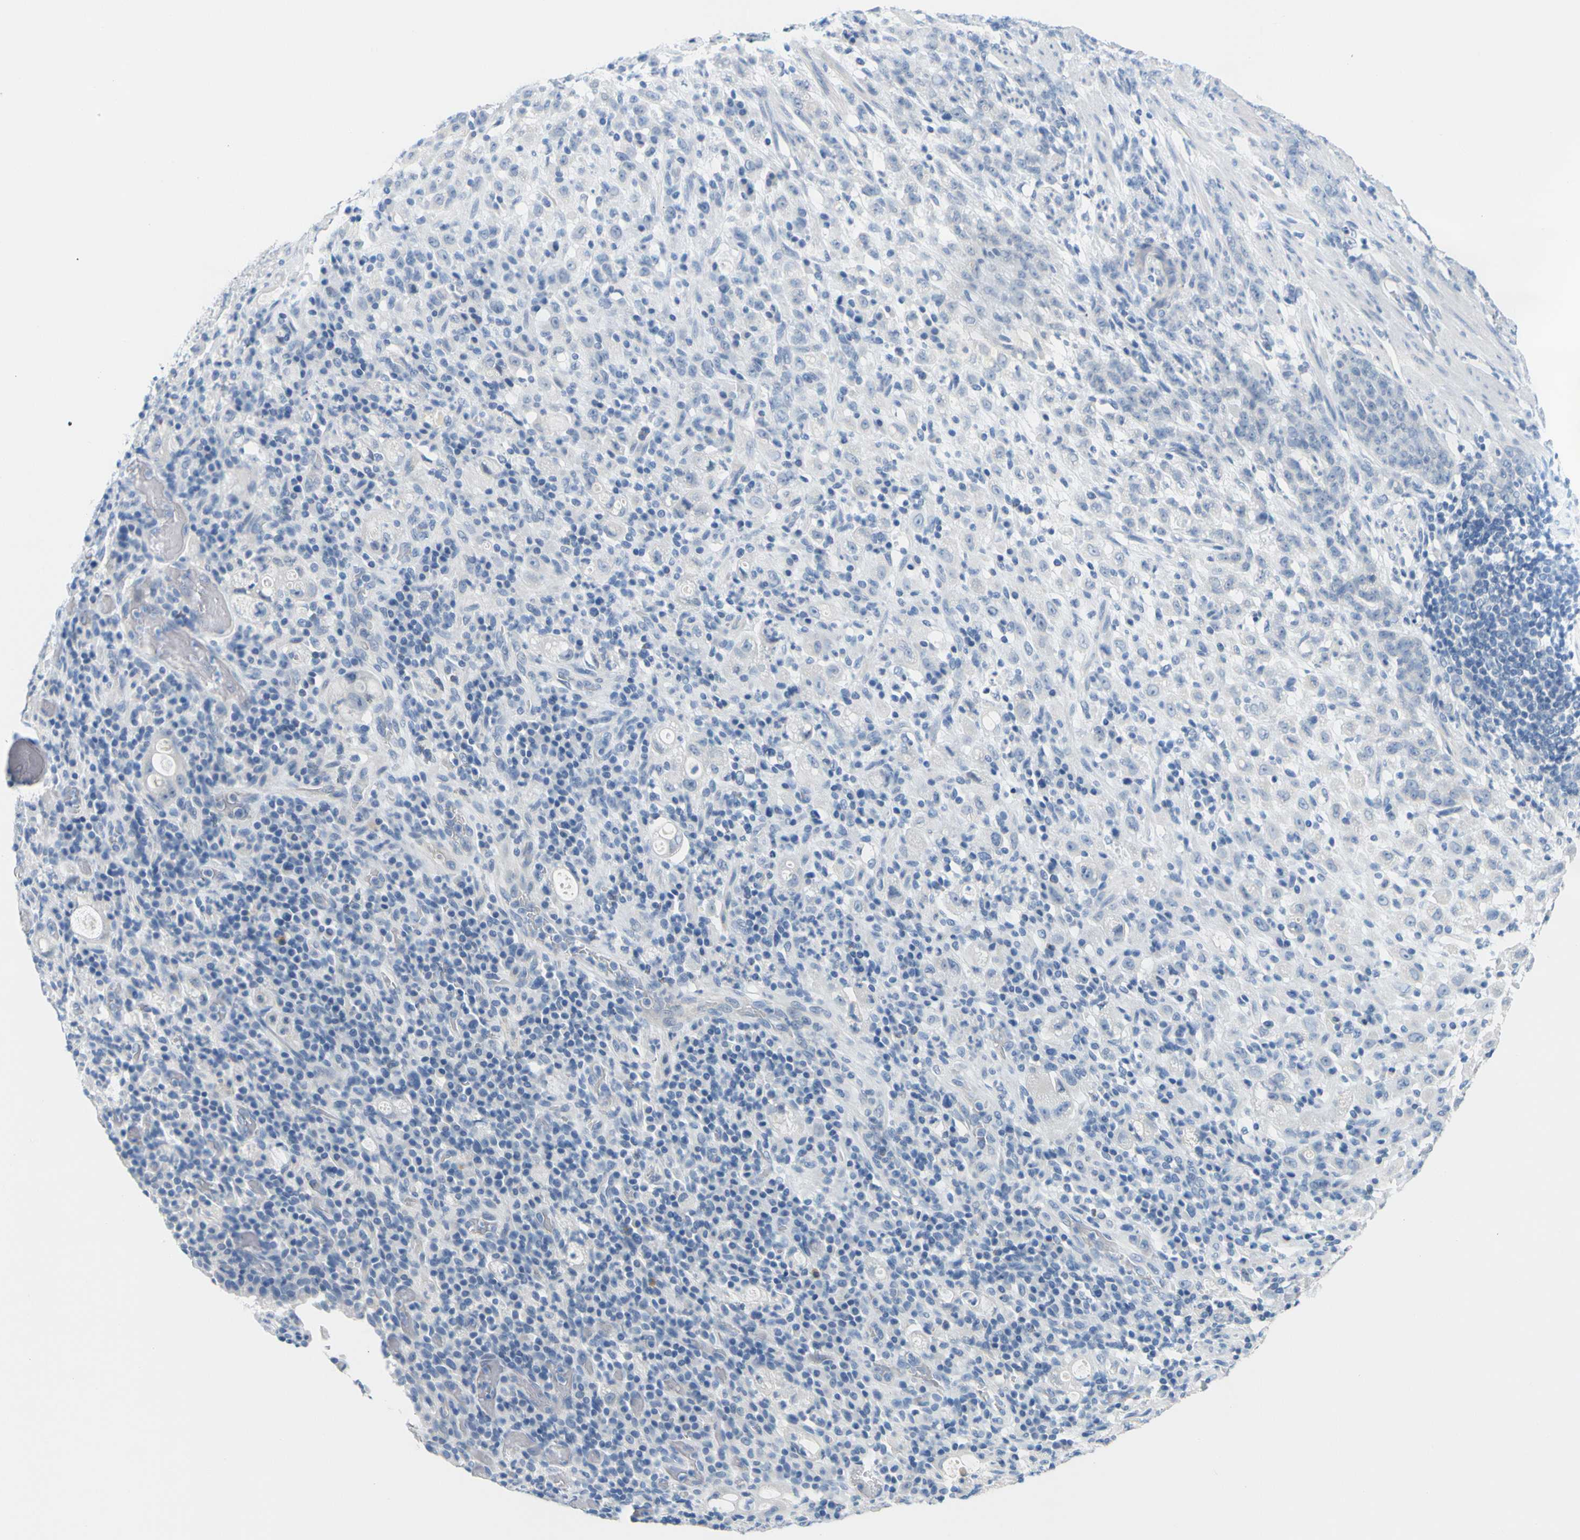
{"staining": {"intensity": "negative", "quantity": "none", "location": "none"}, "tissue": "stomach cancer", "cell_type": "Tumor cells", "image_type": "cancer", "snomed": [{"axis": "morphology", "description": "Adenocarcinoma, NOS"}, {"axis": "topography", "description": "Stomach, lower"}], "caption": "Micrograph shows no significant protein expression in tumor cells of adenocarcinoma (stomach). (DAB (3,3'-diaminobenzidine) immunohistochemistry (IHC) with hematoxylin counter stain).", "gene": "OPN1SW", "patient": {"sex": "male", "age": 88}}